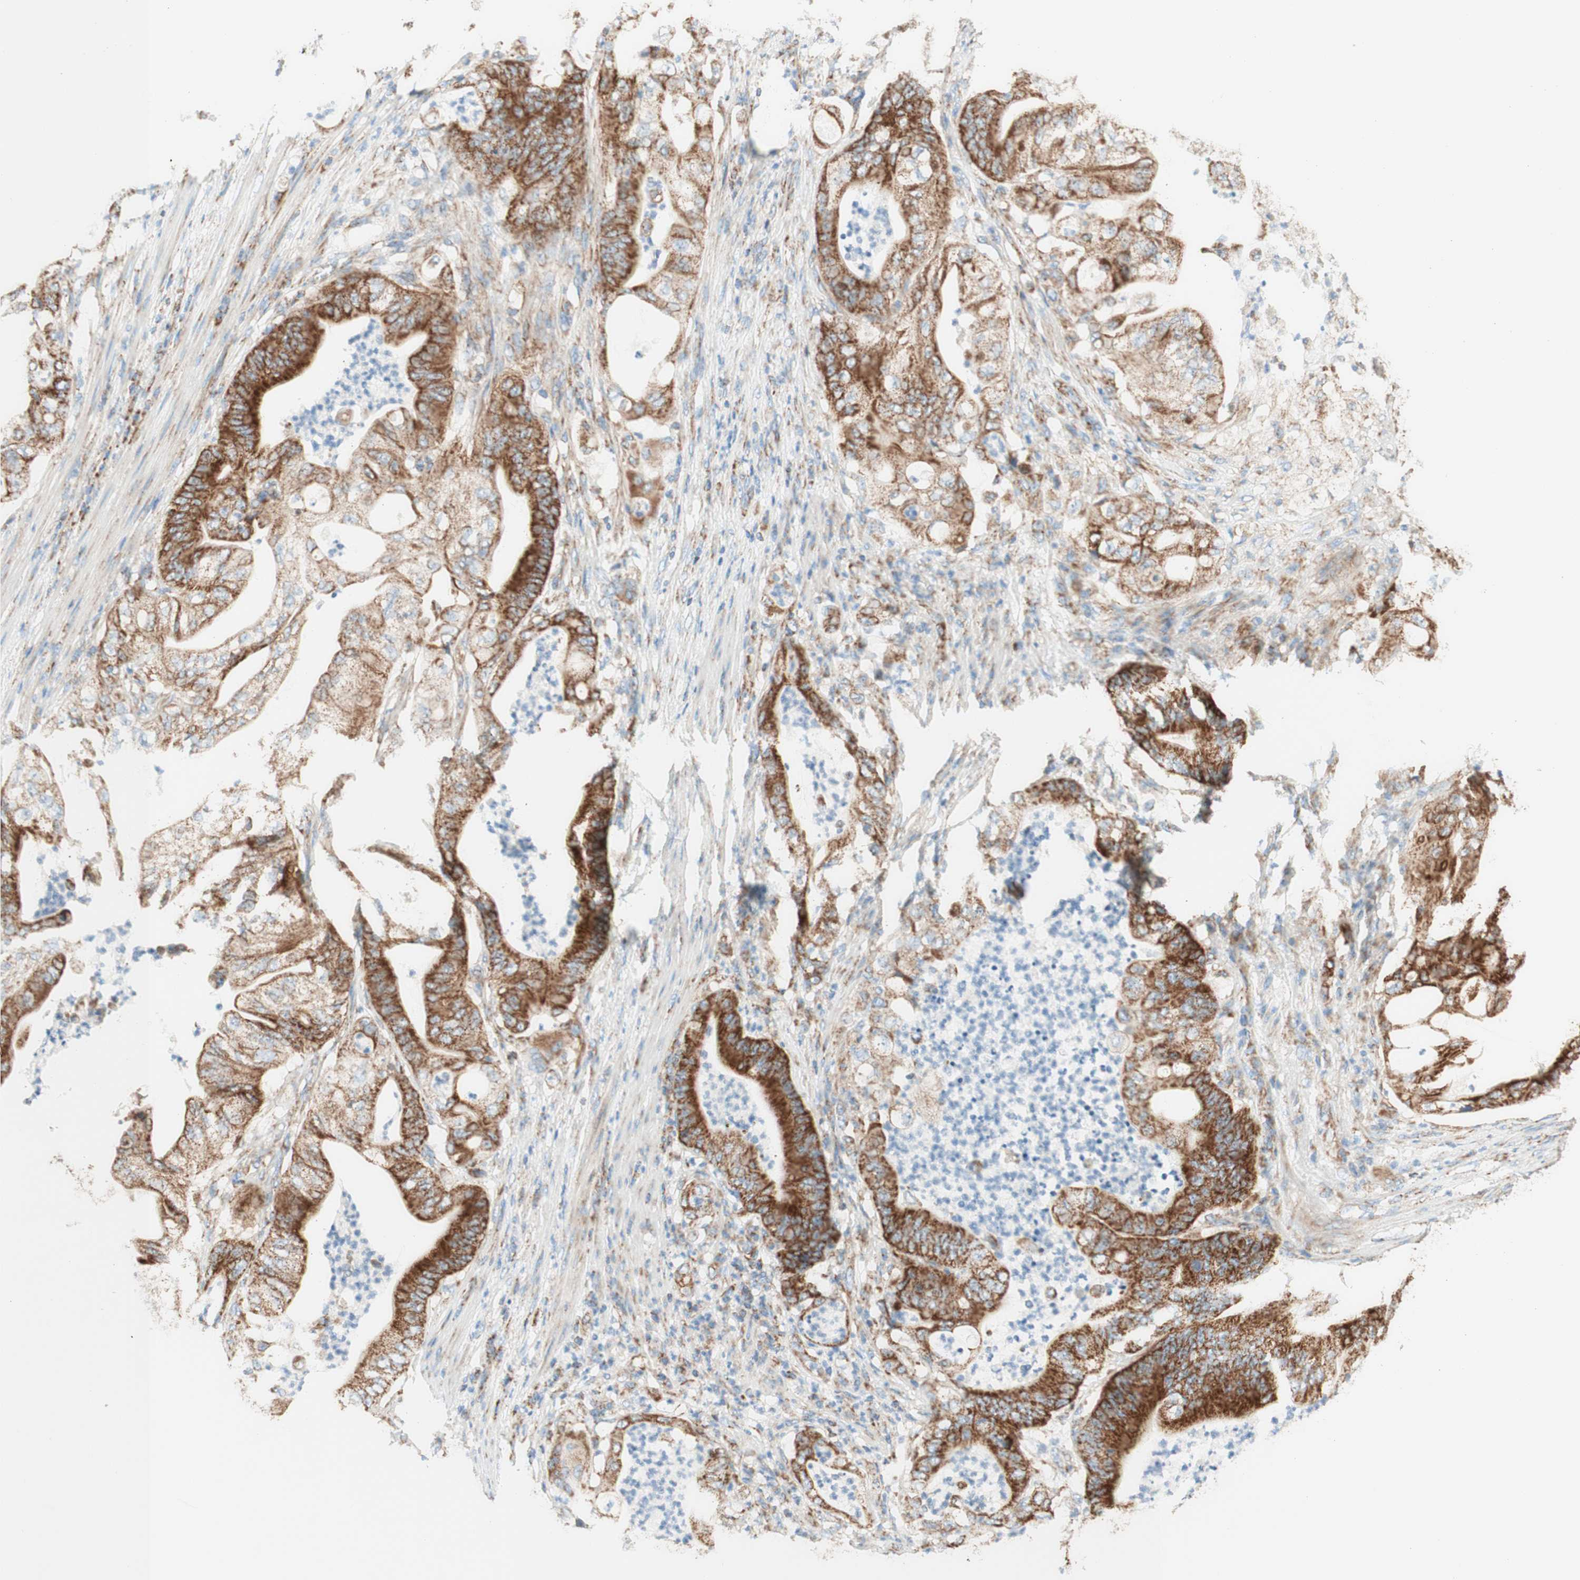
{"staining": {"intensity": "strong", "quantity": ">75%", "location": "cytoplasmic/membranous"}, "tissue": "stomach cancer", "cell_type": "Tumor cells", "image_type": "cancer", "snomed": [{"axis": "morphology", "description": "Adenocarcinoma, NOS"}, {"axis": "topography", "description": "Stomach"}], "caption": "An immunohistochemistry histopathology image of tumor tissue is shown. Protein staining in brown shows strong cytoplasmic/membranous positivity in stomach cancer within tumor cells.", "gene": "TOMM20", "patient": {"sex": "female", "age": 73}}